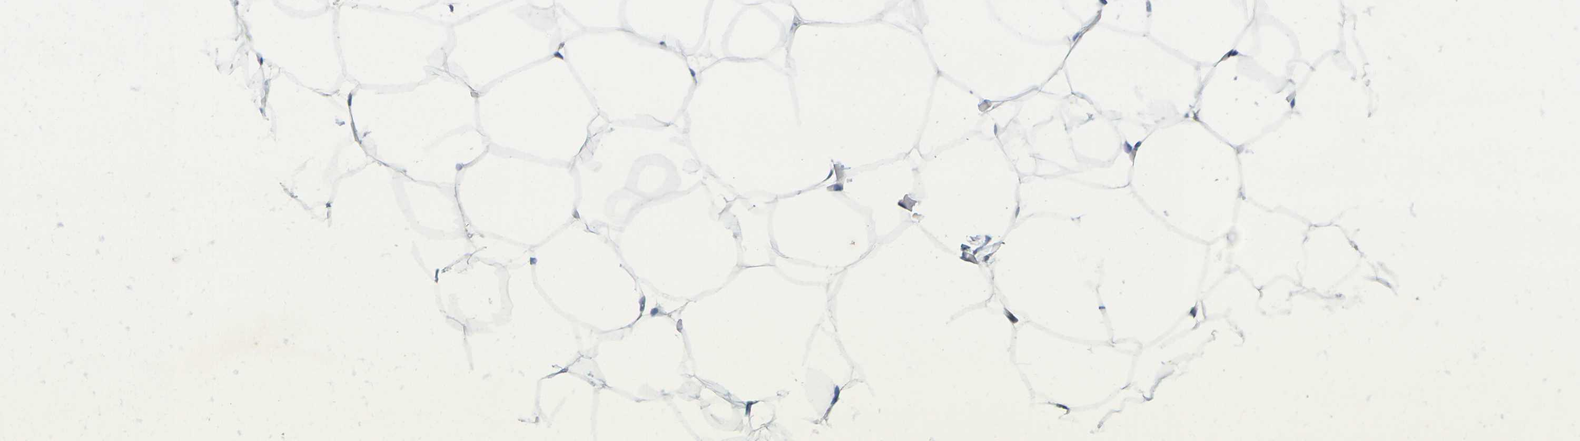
{"staining": {"intensity": "negative", "quantity": "none", "location": "none"}, "tissue": "adipose tissue", "cell_type": "Adipocytes", "image_type": "normal", "snomed": [{"axis": "morphology", "description": "Normal tissue, NOS"}, {"axis": "topography", "description": "Breast"}, {"axis": "topography", "description": "Adipose tissue"}], "caption": "Normal adipose tissue was stained to show a protein in brown. There is no significant expression in adipocytes.", "gene": "C1QC", "patient": {"sex": "female", "age": 25}}